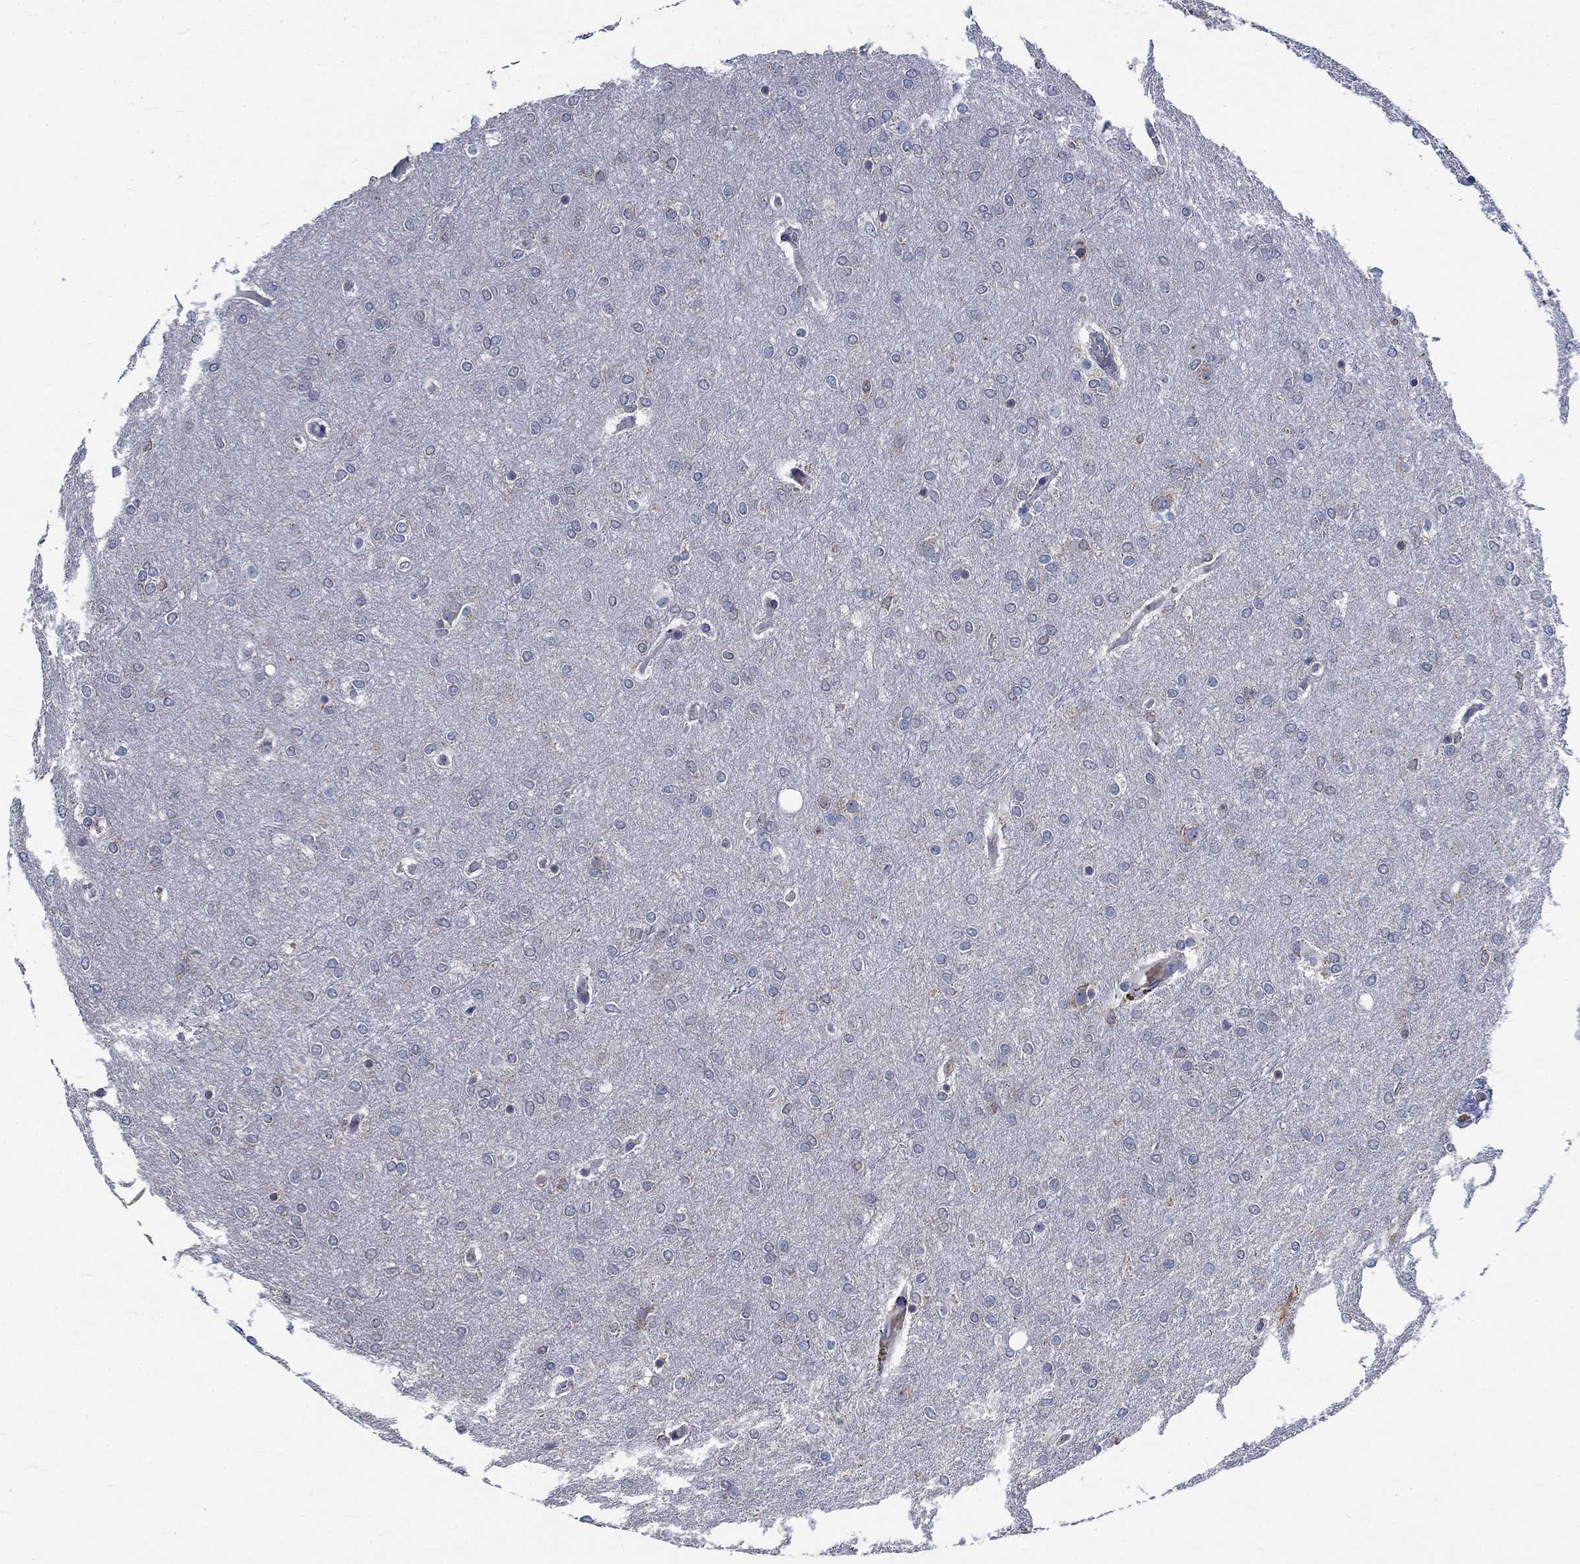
{"staining": {"intensity": "negative", "quantity": "none", "location": "none"}, "tissue": "glioma", "cell_type": "Tumor cells", "image_type": "cancer", "snomed": [{"axis": "morphology", "description": "Glioma, malignant, High grade"}, {"axis": "topography", "description": "Brain"}], "caption": "DAB immunohistochemical staining of human glioma displays no significant expression in tumor cells.", "gene": "MMP24", "patient": {"sex": "female", "age": 61}}